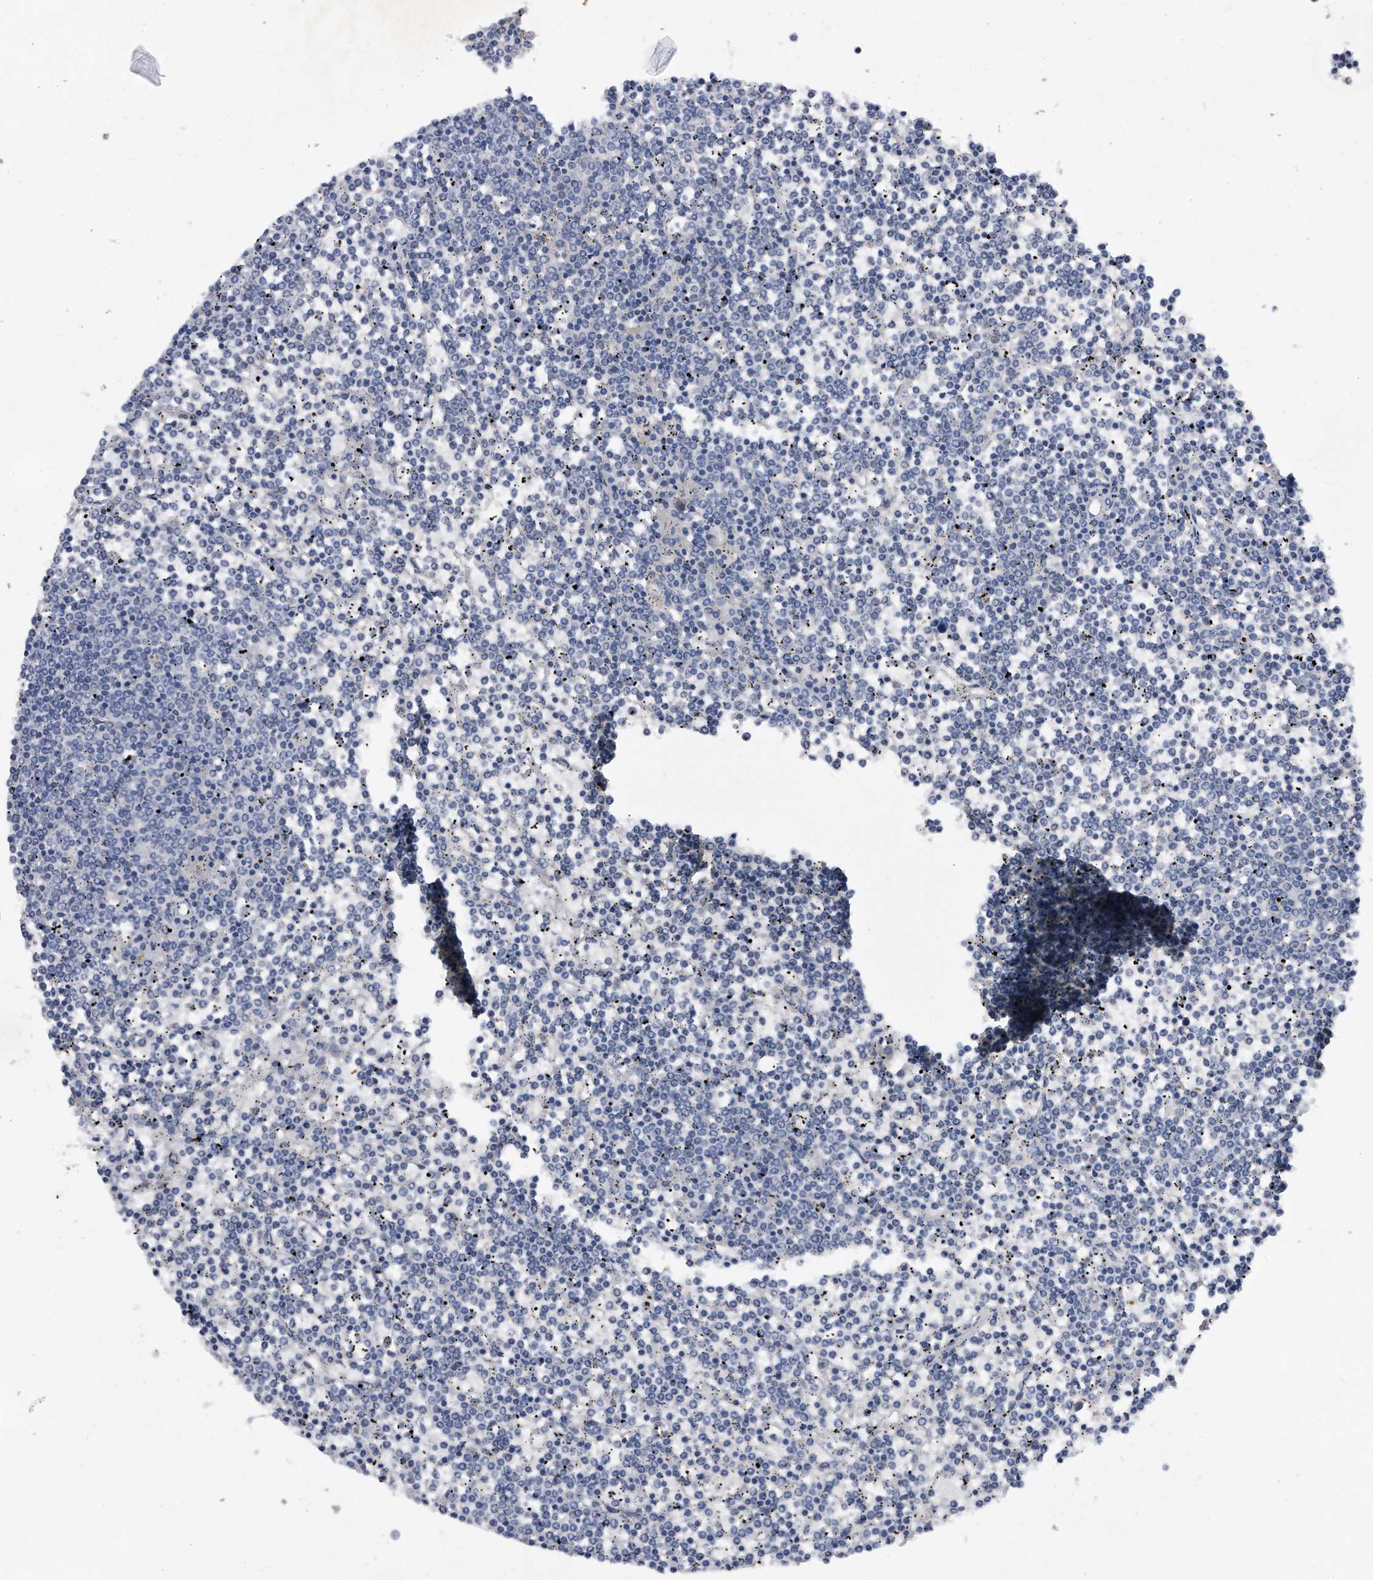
{"staining": {"intensity": "negative", "quantity": "none", "location": "none"}, "tissue": "lymphoma", "cell_type": "Tumor cells", "image_type": "cancer", "snomed": [{"axis": "morphology", "description": "Malignant lymphoma, non-Hodgkin's type, Low grade"}, {"axis": "topography", "description": "Spleen"}], "caption": "High magnification brightfield microscopy of malignant lymphoma, non-Hodgkin's type (low-grade) stained with DAB (brown) and counterstained with hematoxylin (blue): tumor cells show no significant positivity.", "gene": "ASNS", "patient": {"sex": "female", "age": 19}}